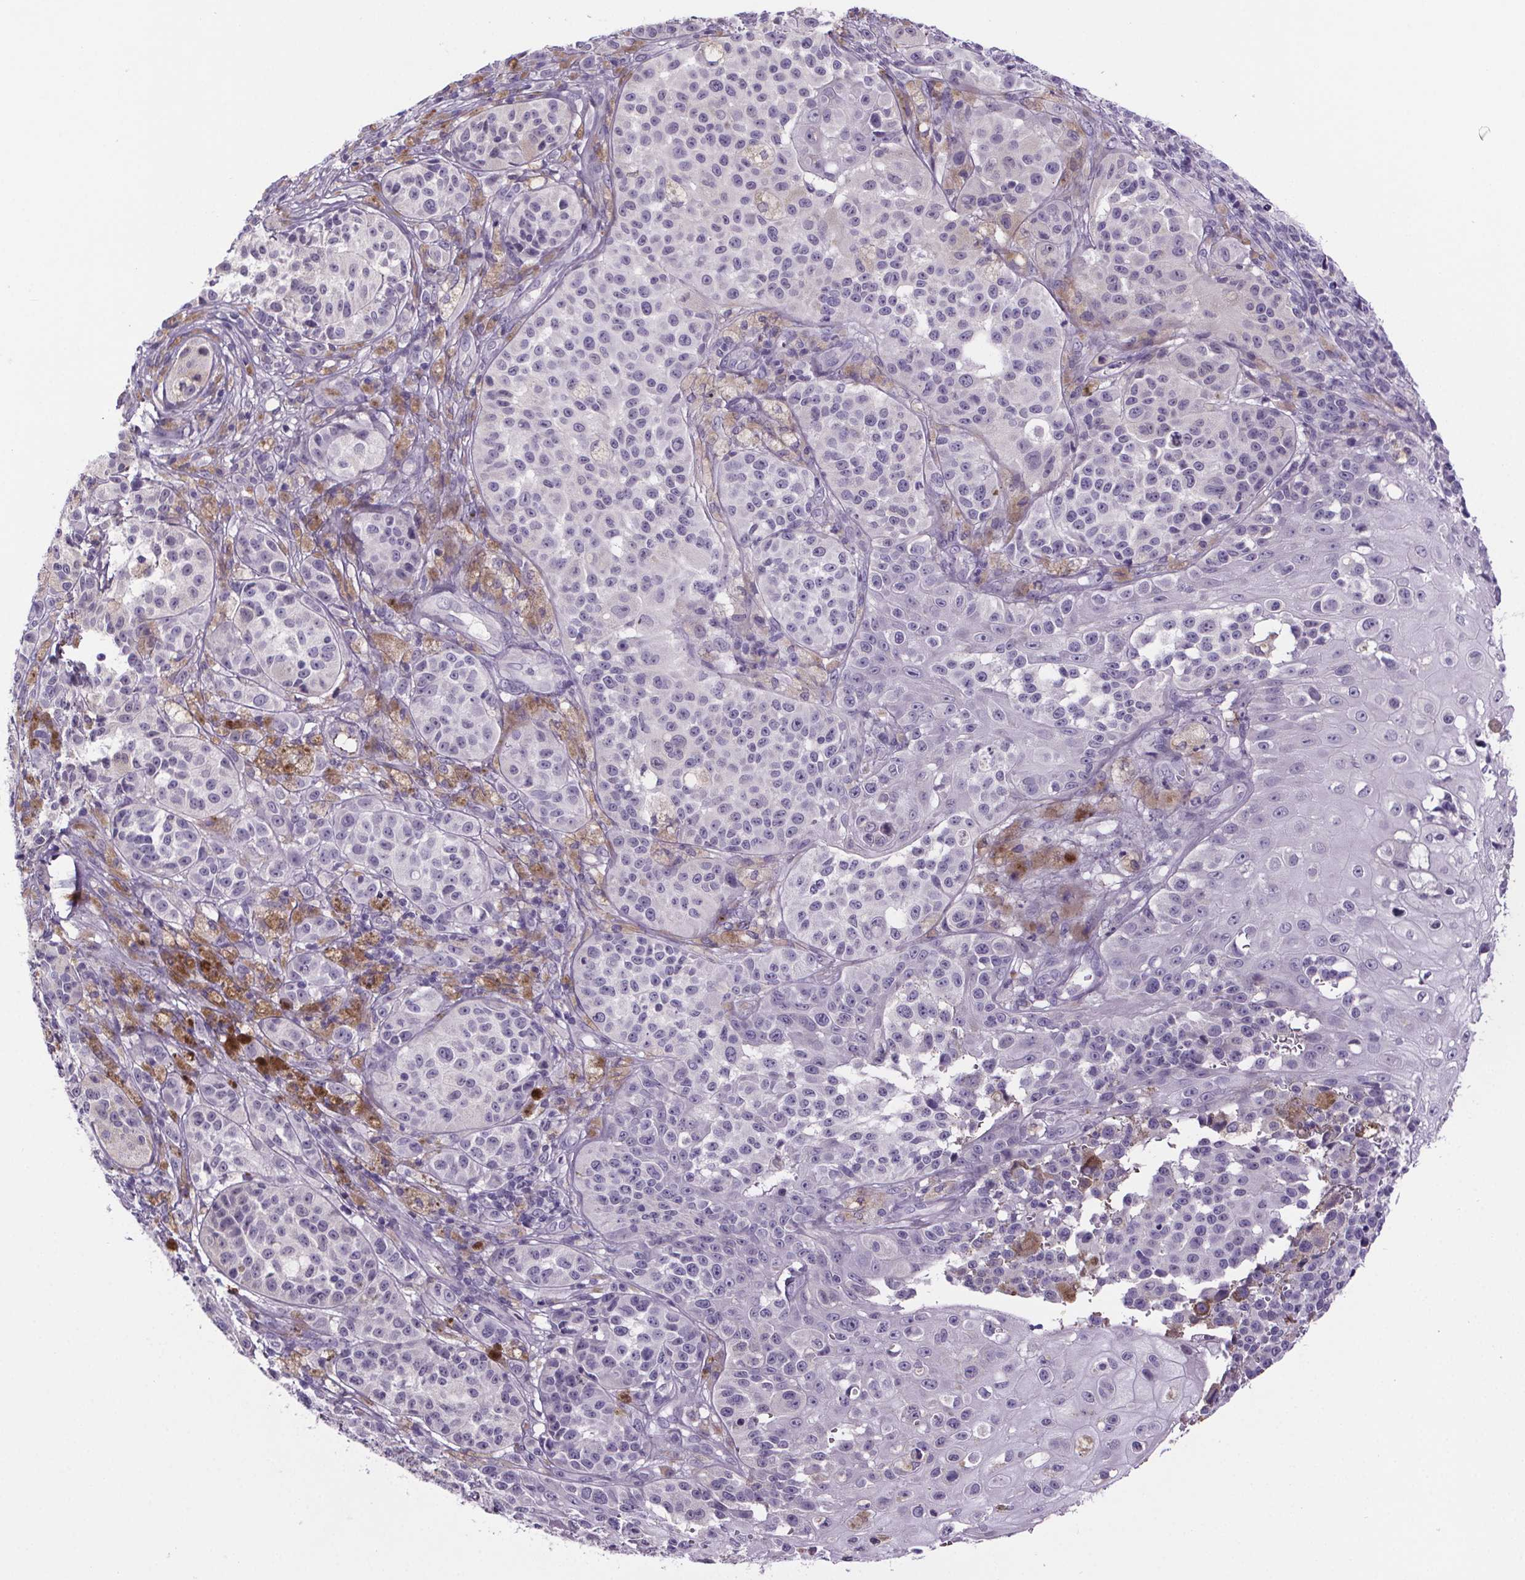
{"staining": {"intensity": "negative", "quantity": "none", "location": "none"}, "tissue": "melanoma", "cell_type": "Tumor cells", "image_type": "cancer", "snomed": [{"axis": "morphology", "description": "Malignant melanoma, NOS"}, {"axis": "topography", "description": "Skin"}], "caption": "Immunohistochemistry (IHC) image of neoplastic tissue: human melanoma stained with DAB exhibits no significant protein expression in tumor cells.", "gene": "CUBN", "patient": {"sex": "female", "age": 58}}